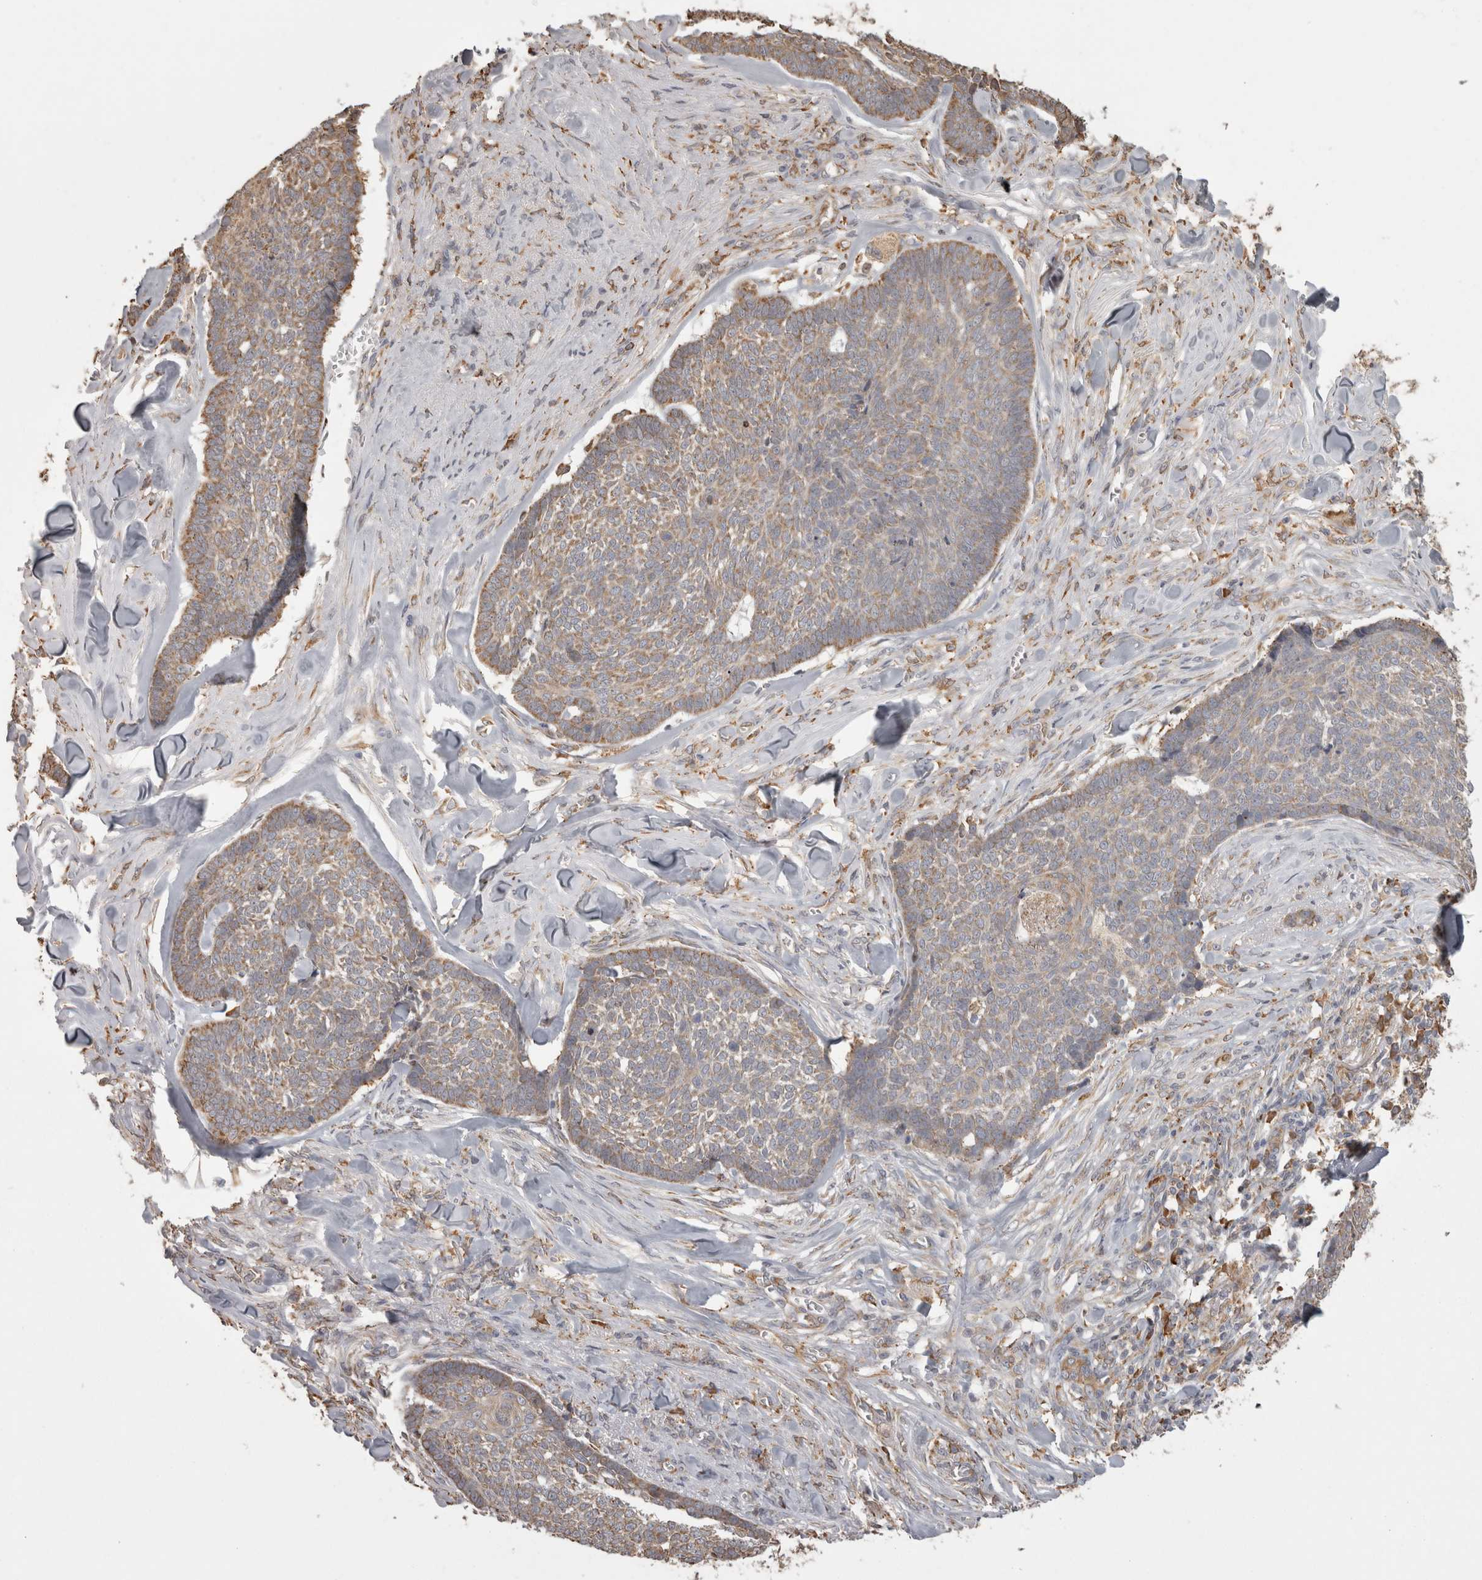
{"staining": {"intensity": "weak", "quantity": ">75%", "location": "cytoplasmic/membranous"}, "tissue": "skin cancer", "cell_type": "Tumor cells", "image_type": "cancer", "snomed": [{"axis": "morphology", "description": "Basal cell carcinoma"}, {"axis": "topography", "description": "Skin"}], "caption": "Immunohistochemical staining of human skin basal cell carcinoma reveals low levels of weak cytoplasmic/membranous expression in approximately >75% of tumor cells.", "gene": "PON2", "patient": {"sex": "male", "age": 84}}